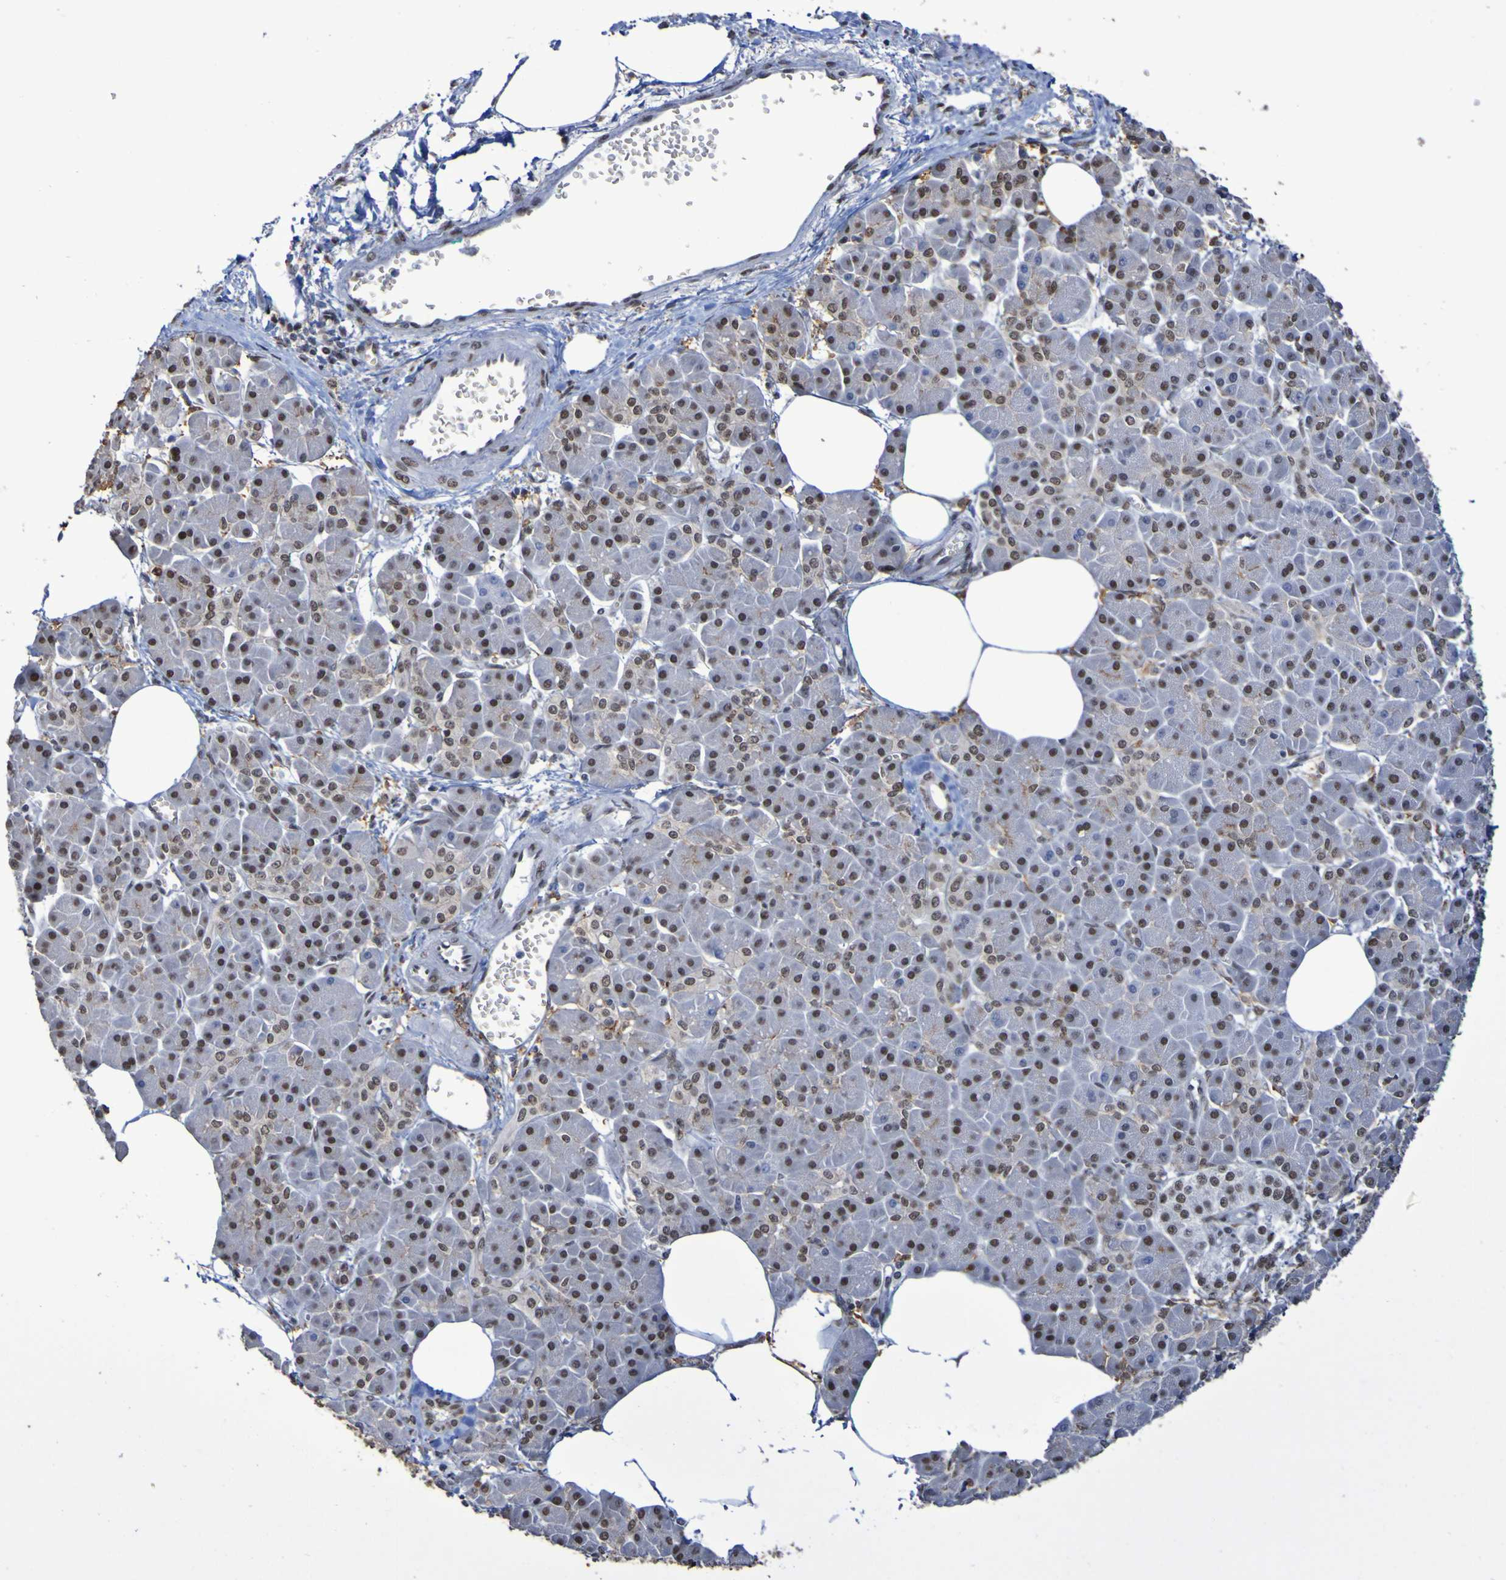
{"staining": {"intensity": "strong", "quantity": ">75%", "location": "nuclear"}, "tissue": "pancreatic cancer", "cell_type": "Tumor cells", "image_type": "cancer", "snomed": [{"axis": "morphology", "description": "Adenocarcinoma, NOS"}, {"axis": "topography", "description": "Pancreas"}], "caption": "Approximately >75% of tumor cells in adenocarcinoma (pancreatic) reveal strong nuclear protein staining as visualized by brown immunohistochemical staining.", "gene": "MRTFB", "patient": {"sex": "female", "age": 70}}